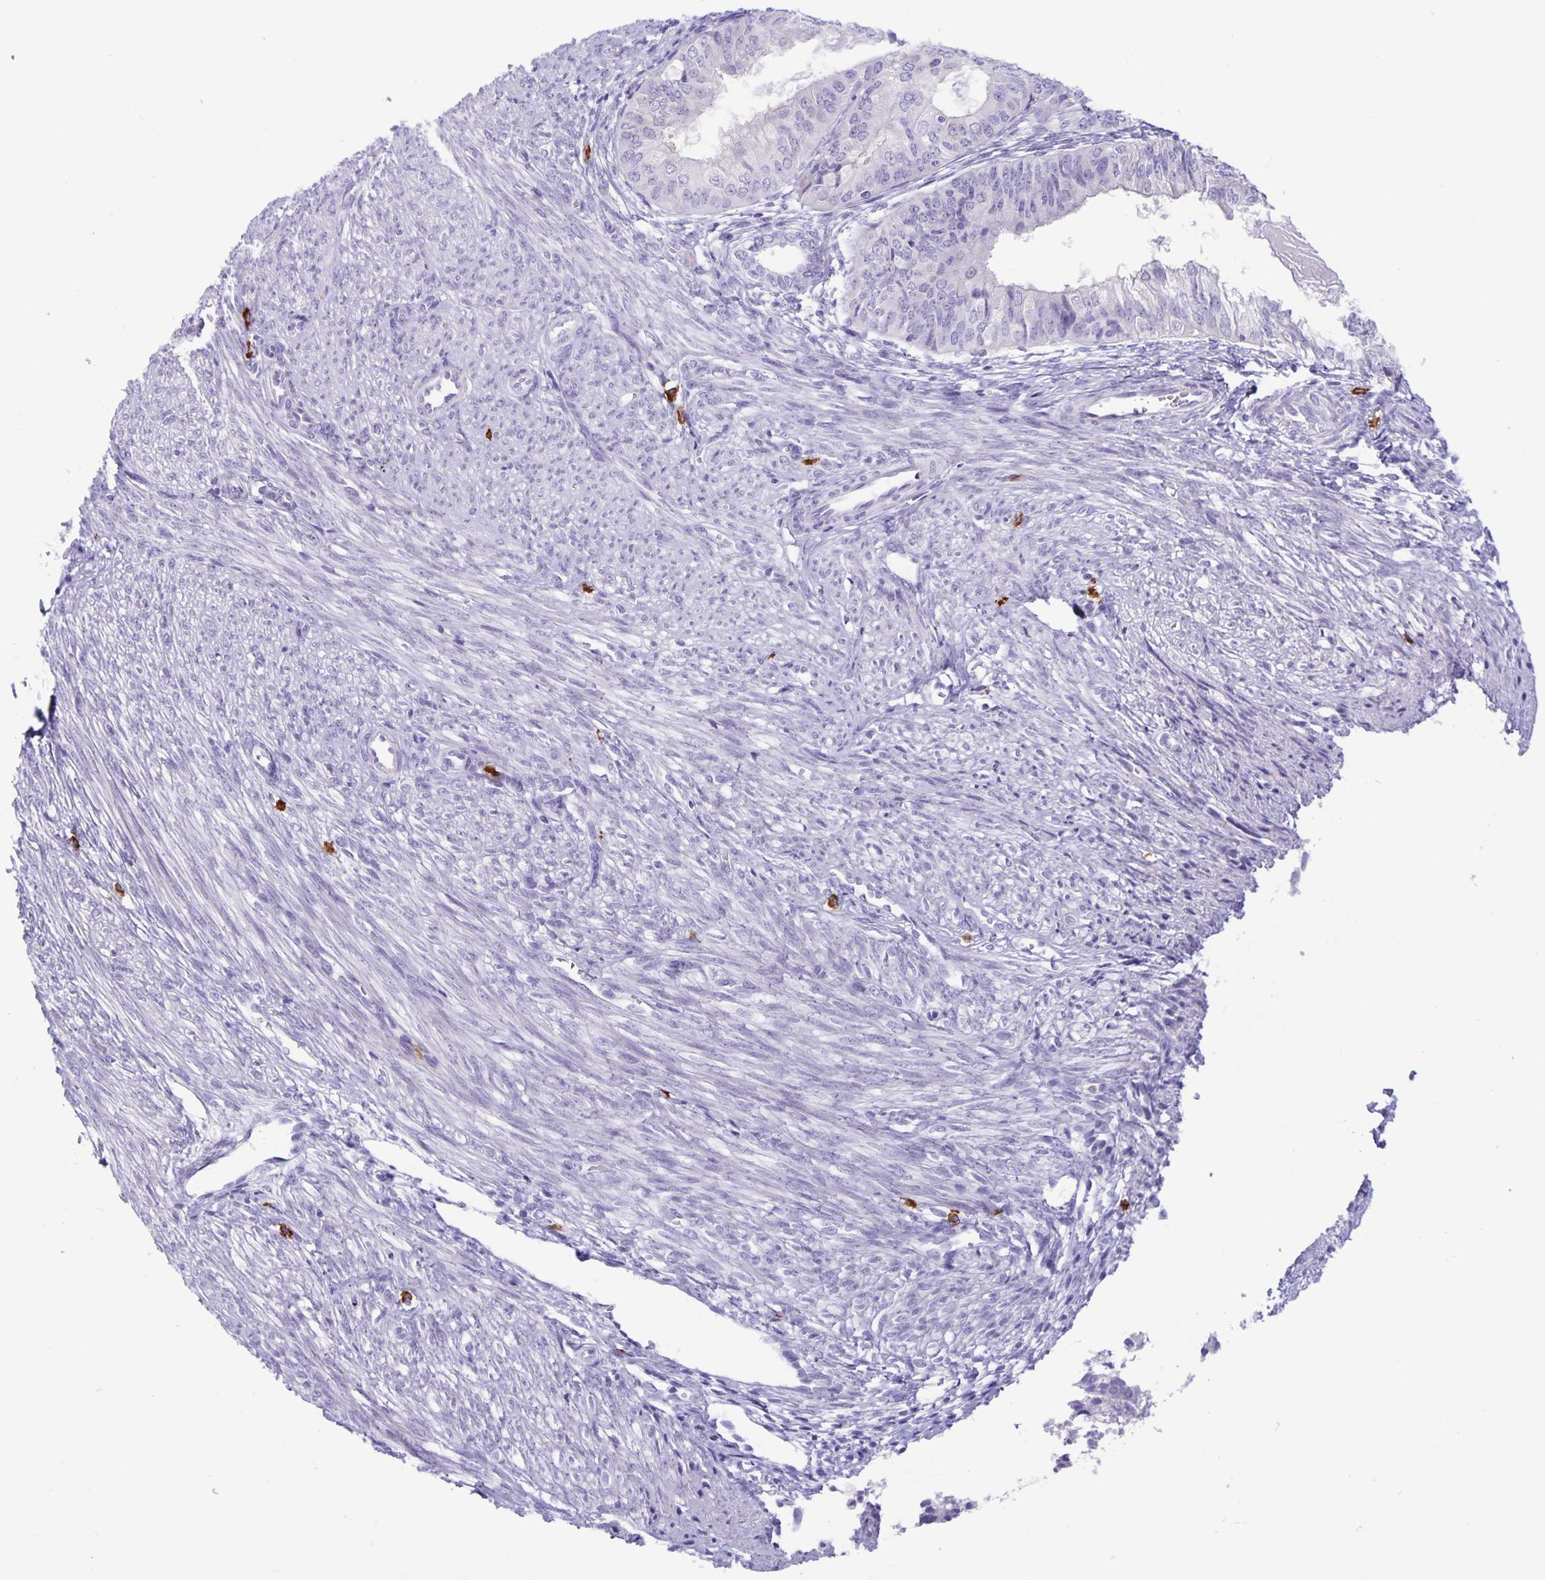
{"staining": {"intensity": "negative", "quantity": "none", "location": "none"}, "tissue": "endometrial cancer", "cell_type": "Tumor cells", "image_type": "cancer", "snomed": [{"axis": "morphology", "description": "Adenocarcinoma, NOS"}, {"axis": "topography", "description": "Endometrium"}], "caption": "A histopathology image of human endometrial cancer is negative for staining in tumor cells.", "gene": "IBTK", "patient": {"sex": "female", "age": 58}}